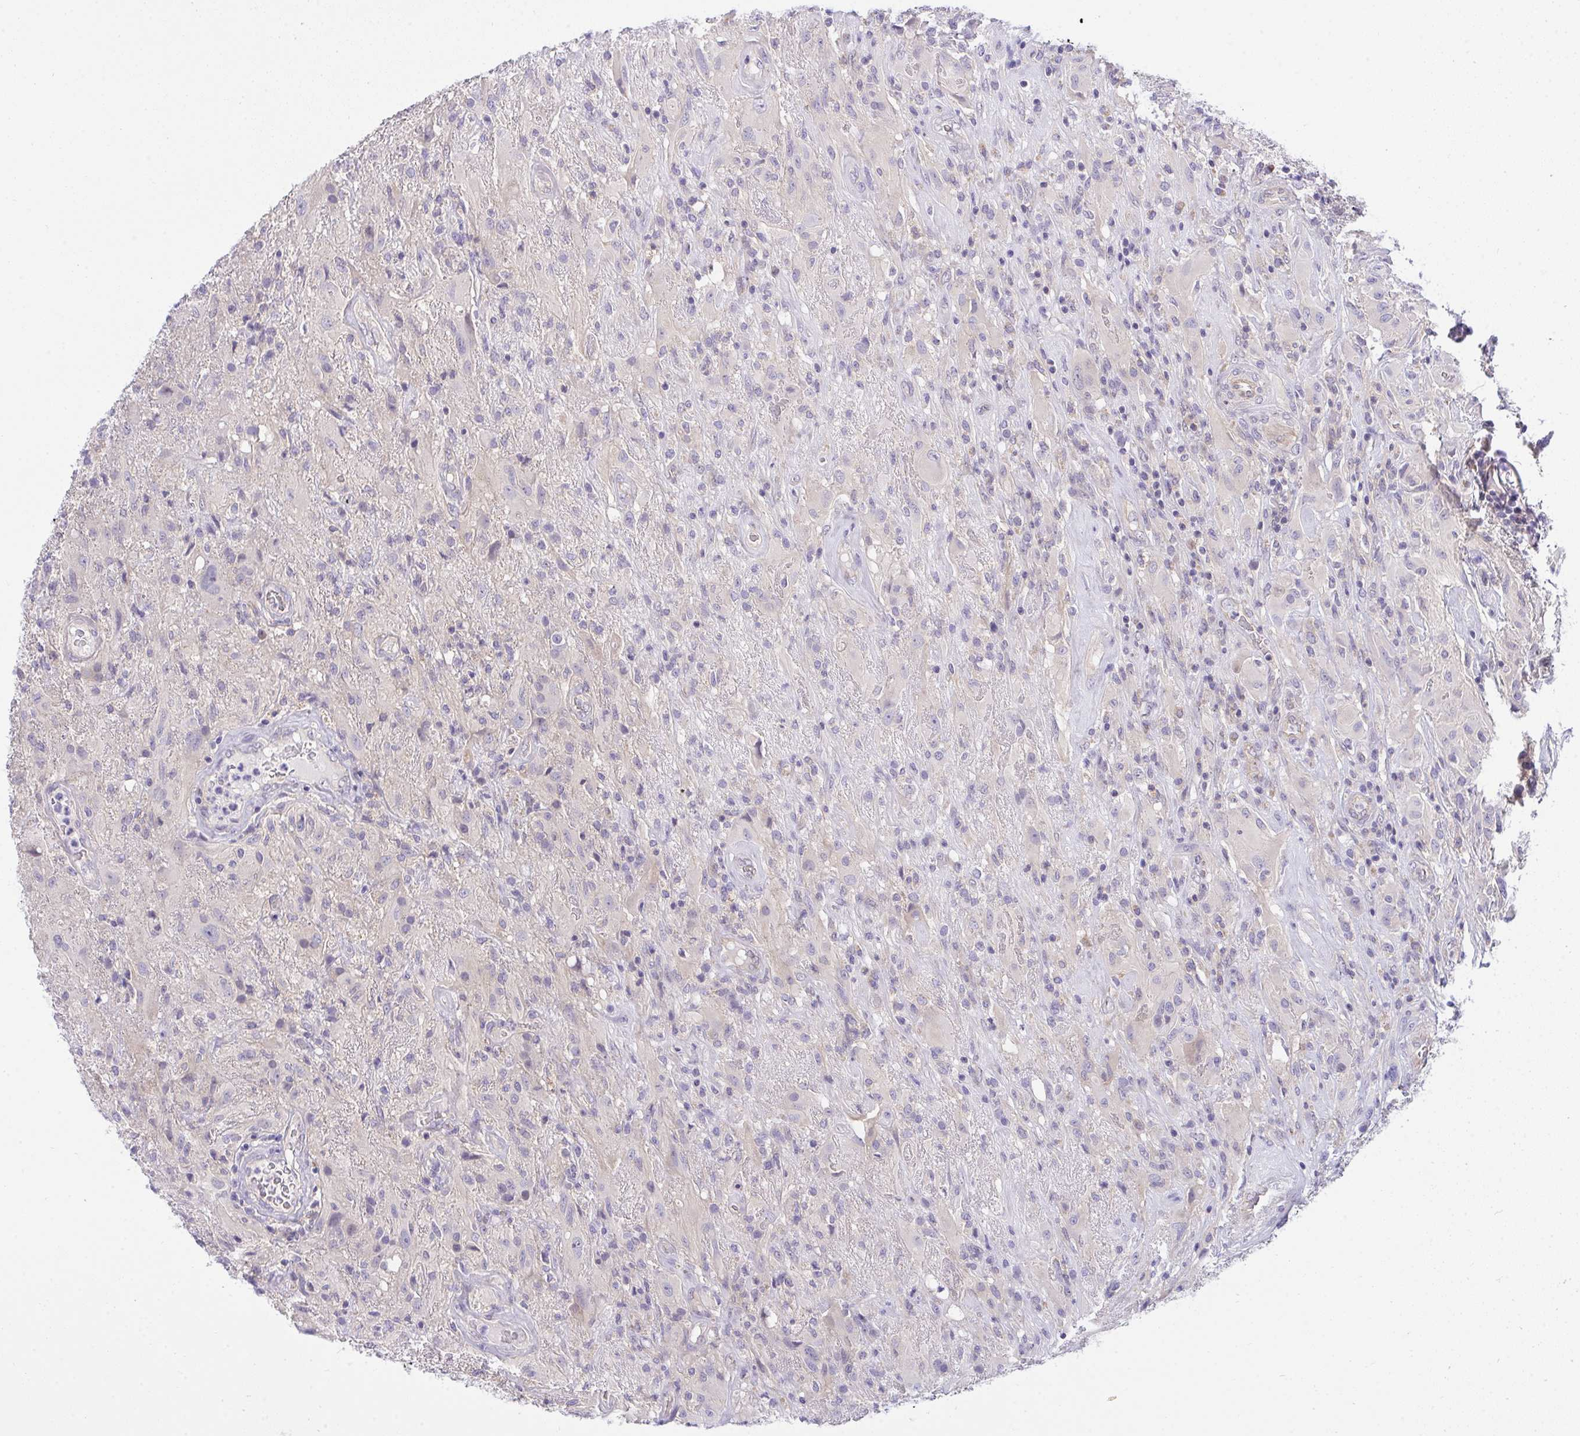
{"staining": {"intensity": "negative", "quantity": "none", "location": "none"}, "tissue": "glioma", "cell_type": "Tumor cells", "image_type": "cancer", "snomed": [{"axis": "morphology", "description": "Glioma, malignant, High grade"}, {"axis": "topography", "description": "Brain"}], "caption": "Tumor cells show no significant protein staining in glioma. The staining was performed using DAB to visualize the protein expression in brown, while the nuclei were stained in blue with hematoxylin (Magnification: 20x).", "gene": "HOXD12", "patient": {"sex": "male", "age": 46}}